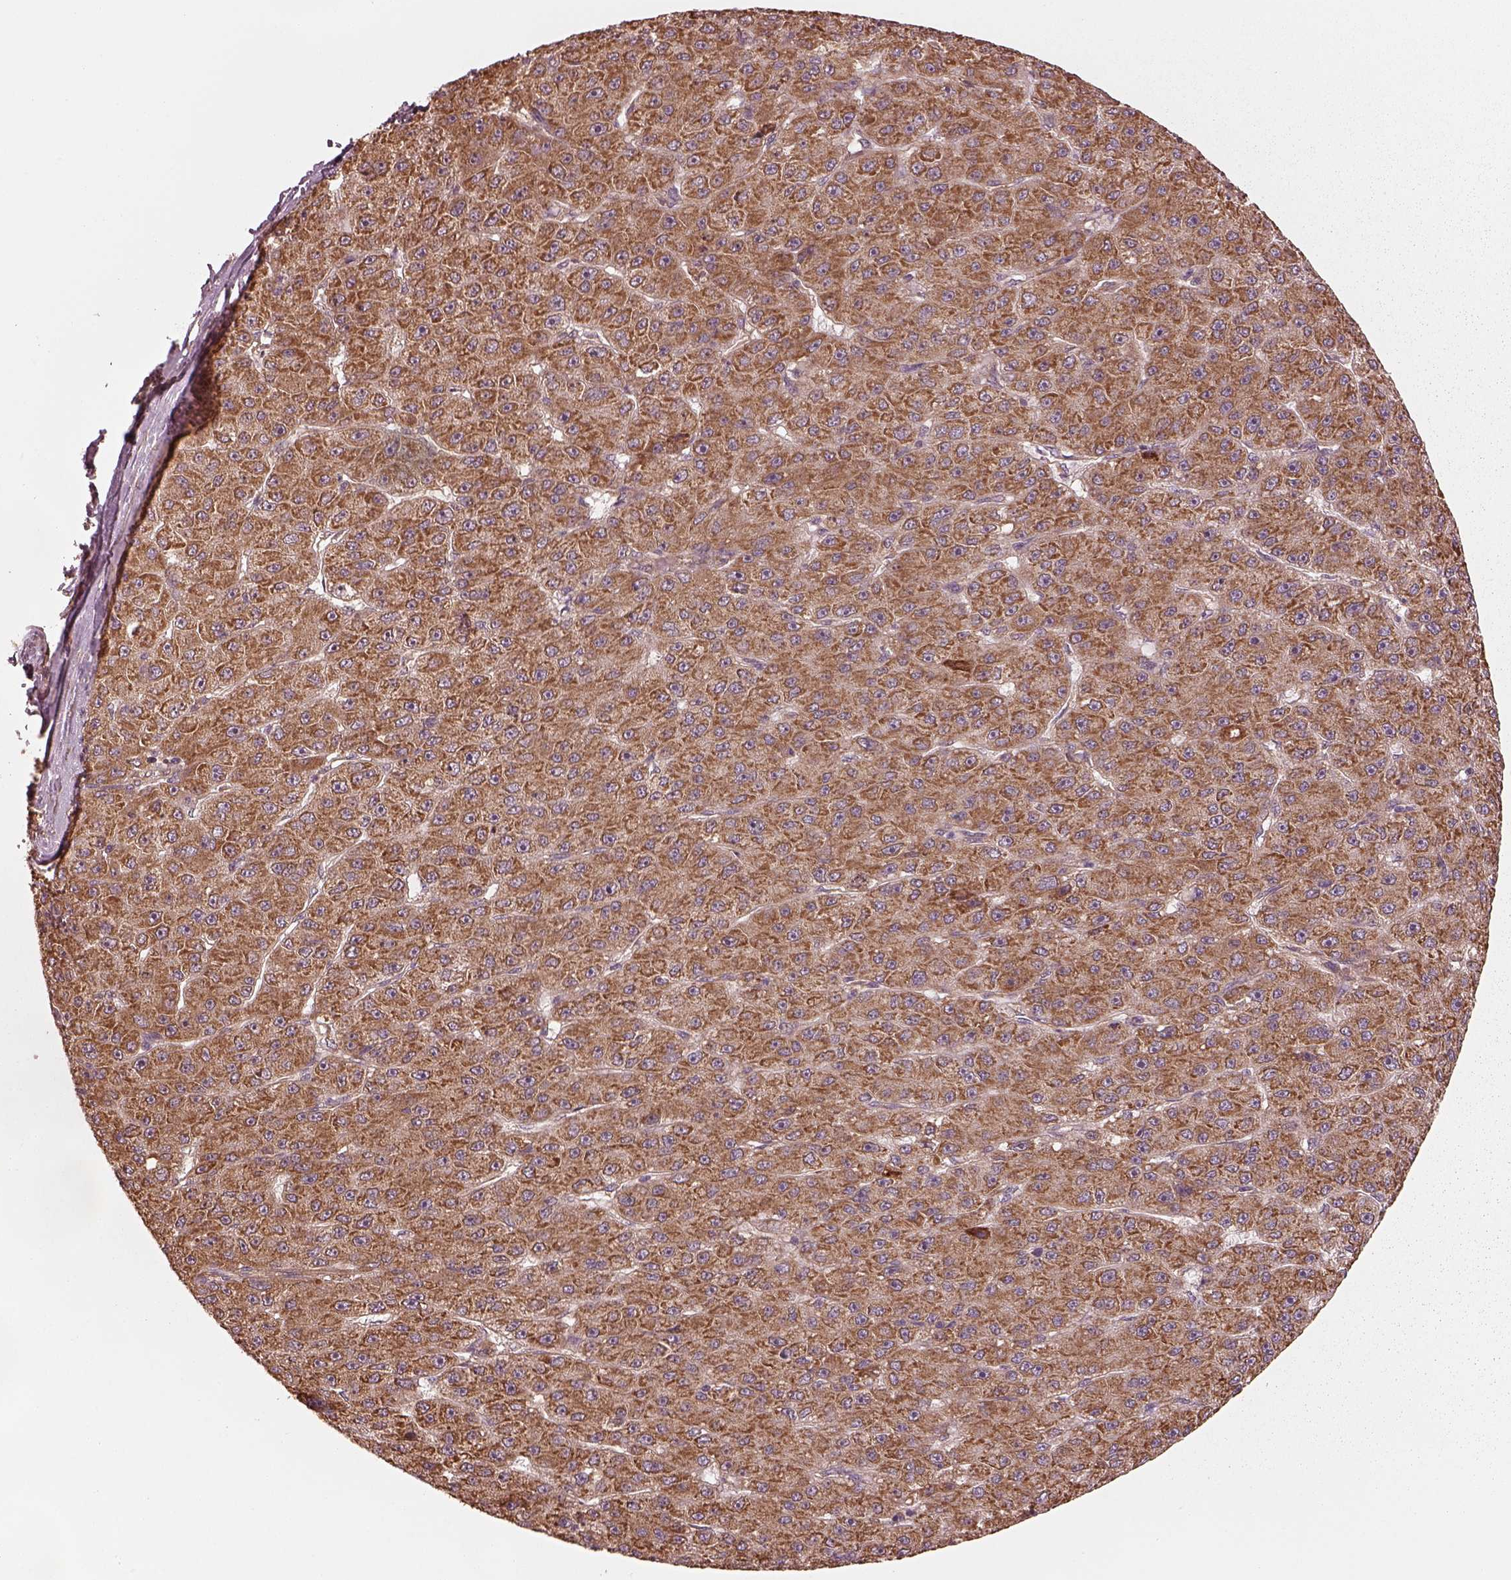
{"staining": {"intensity": "moderate", "quantity": ">75%", "location": "cytoplasmic/membranous"}, "tissue": "liver cancer", "cell_type": "Tumor cells", "image_type": "cancer", "snomed": [{"axis": "morphology", "description": "Carcinoma, Hepatocellular, NOS"}, {"axis": "topography", "description": "Liver"}], "caption": "Brown immunohistochemical staining in hepatocellular carcinoma (liver) demonstrates moderate cytoplasmic/membranous expression in approximately >75% of tumor cells. Nuclei are stained in blue.", "gene": "RPS5", "patient": {"sex": "male", "age": 67}}